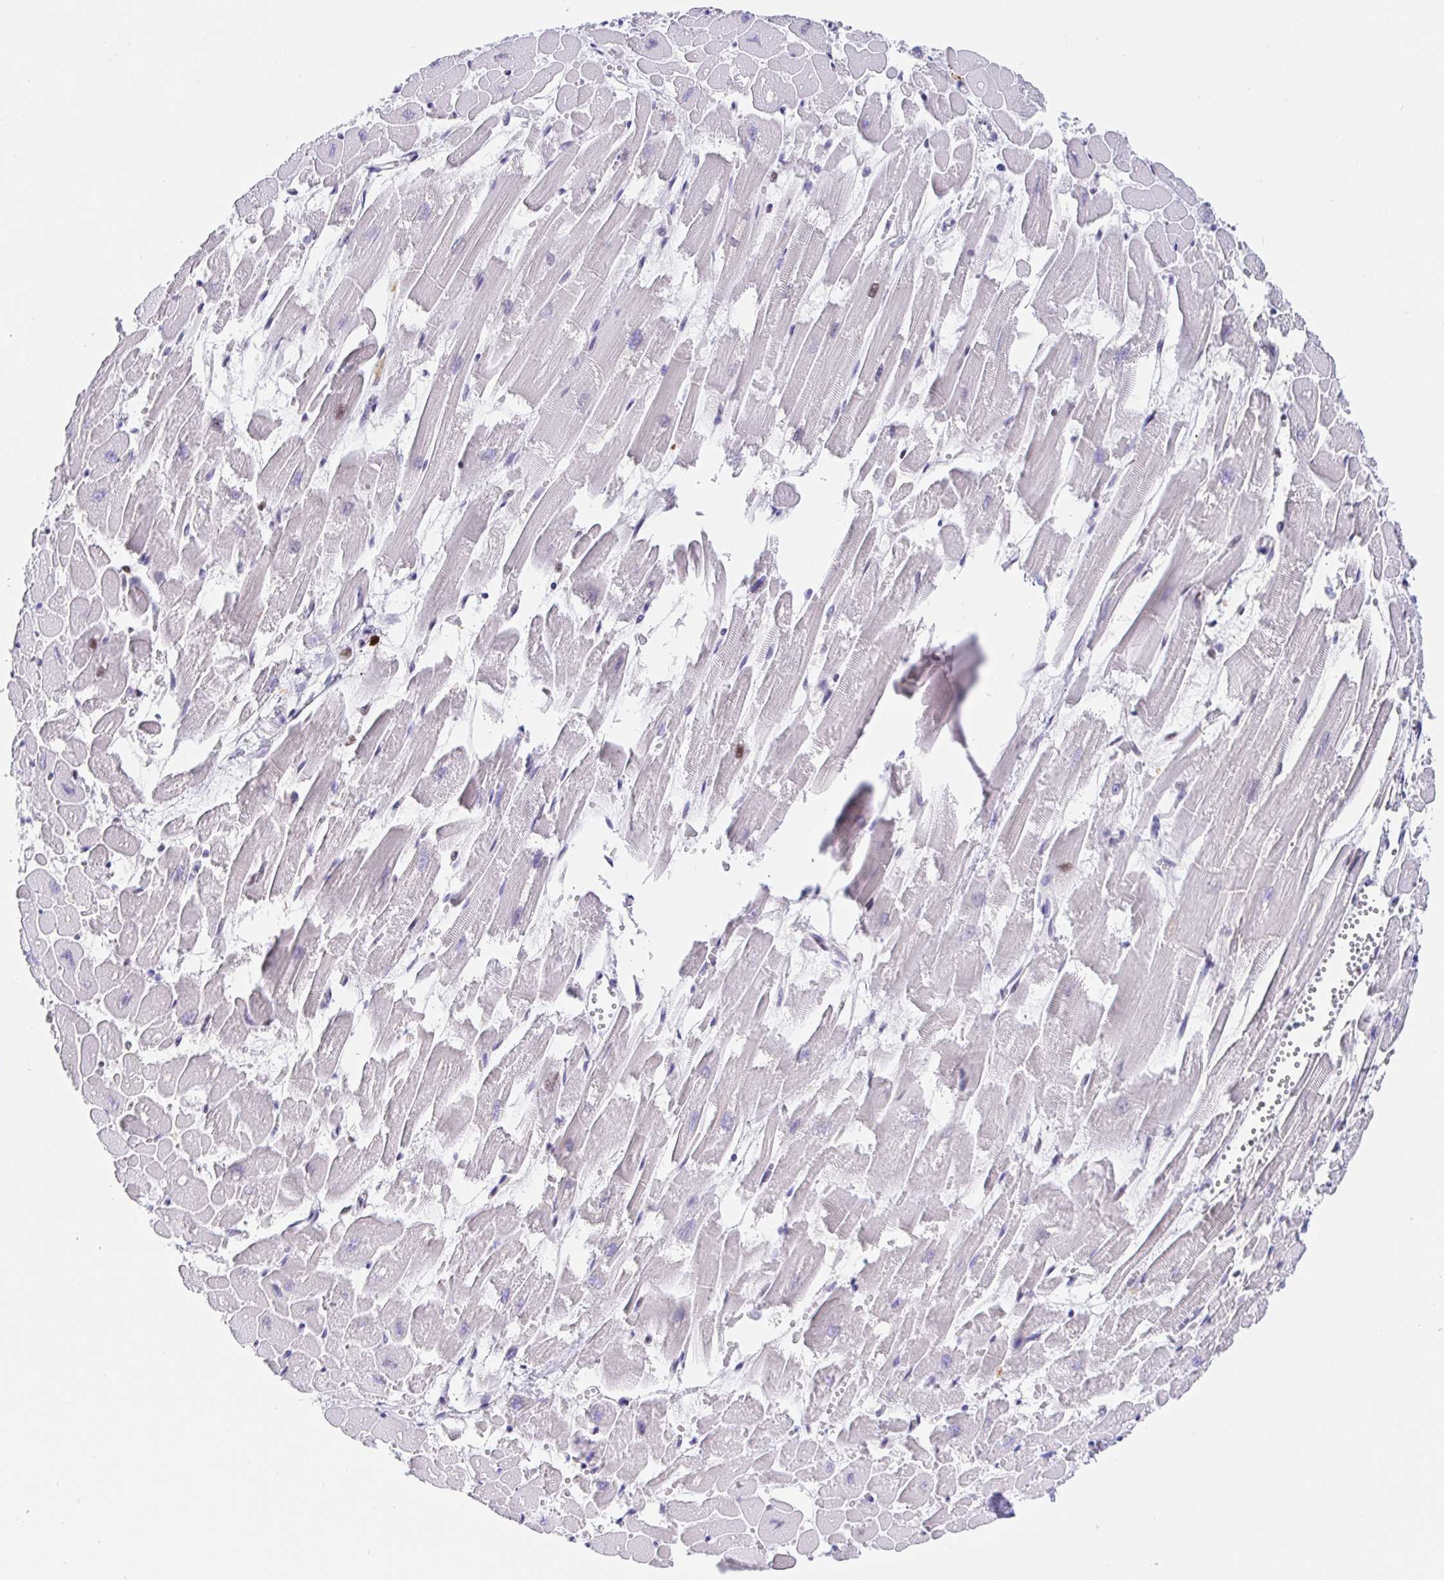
{"staining": {"intensity": "moderate", "quantity": "25%-75%", "location": "nuclear"}, "tissue": "heart muscle", "cell_type": "Cardiomyocytes", "image_type": "normal", "snomed": [{"axis": "morphology", "description": "Normal tissue, NOS"}, {"axis": "topography", "description": "Heart"}], "caption": "Protein expression analysis of normal heart muscle shows moderate nuclear expression in approximately 25%-75% of cardiomyocytes.", "gene": "SETD5", "patient": {"sex": "female", "age": 52}}